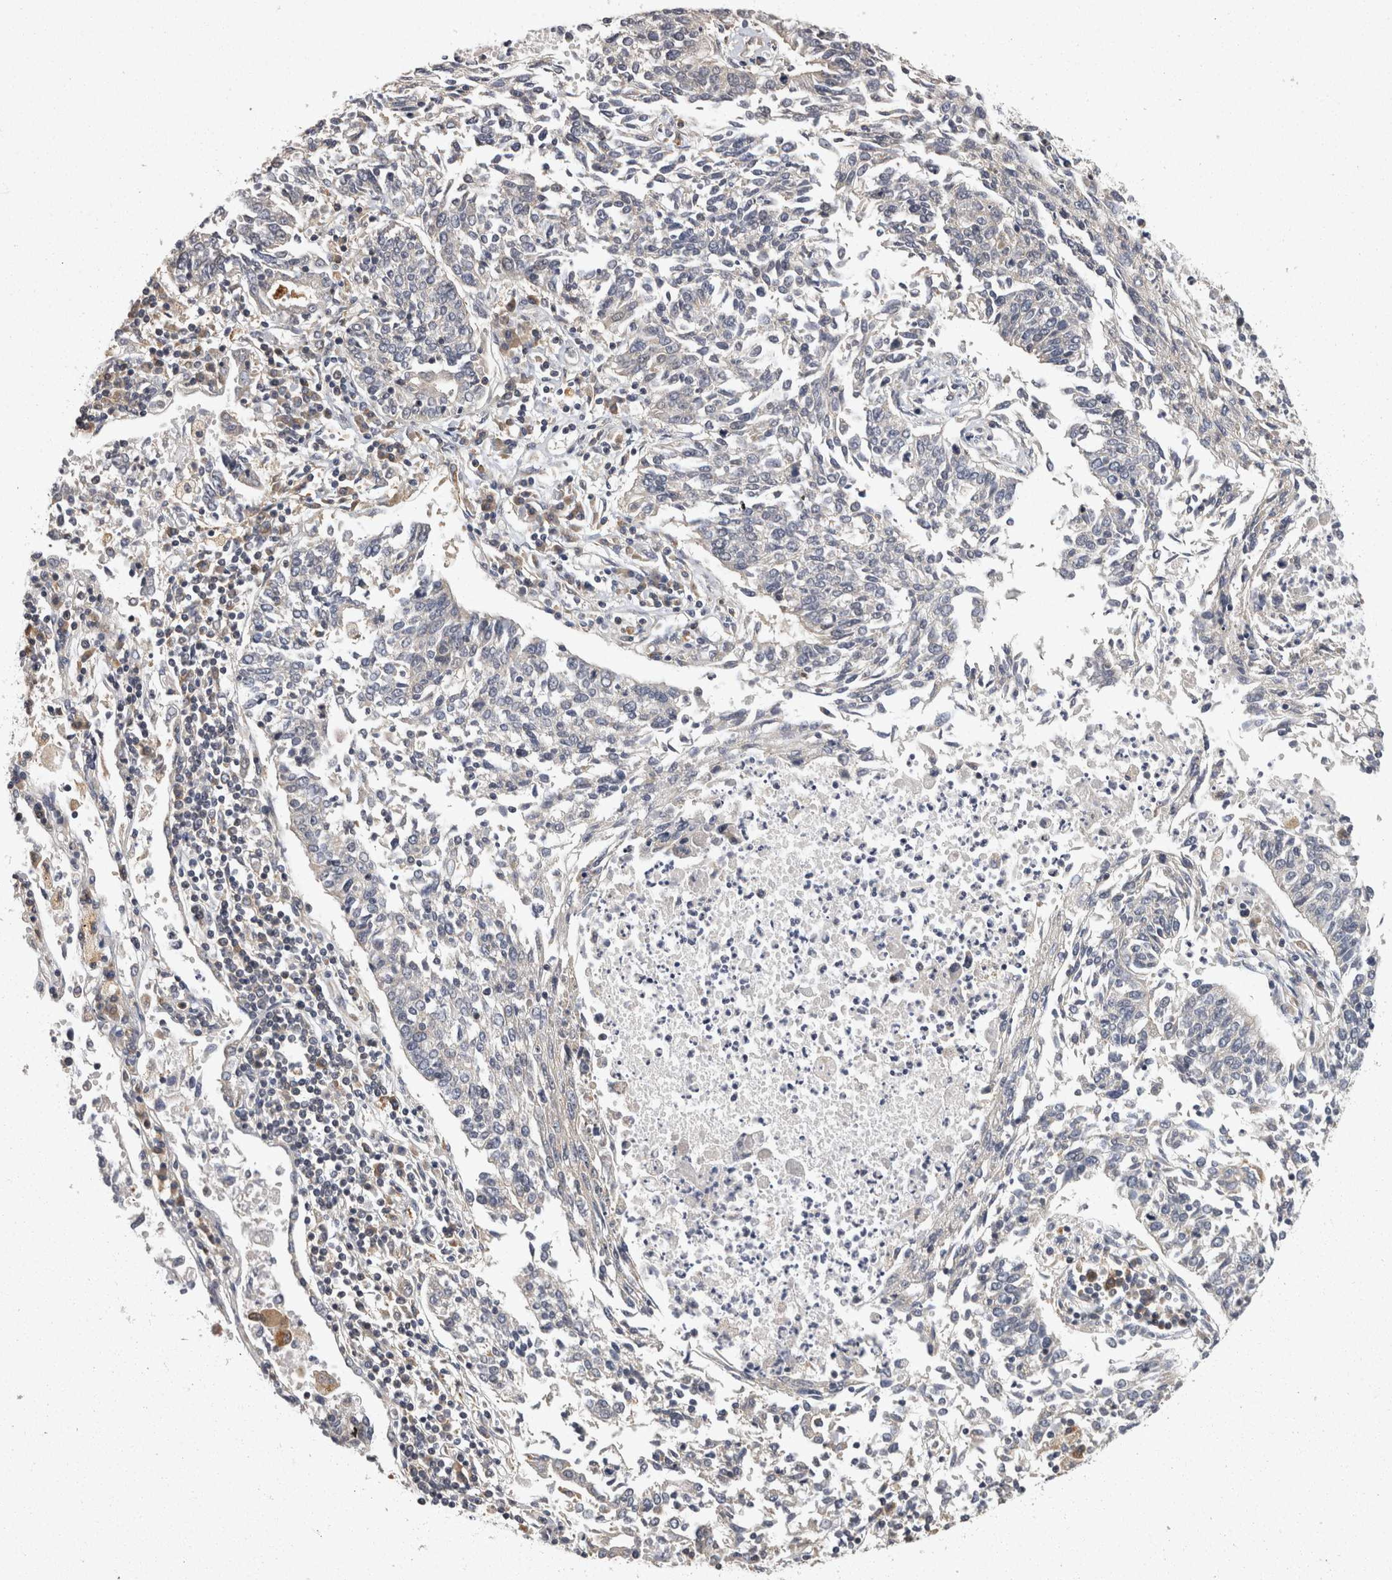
{"staining": {"intensity": "negative", "quantity": "none", "location": "none"}, "tissue": "lung cancer", "cell_type": "Tumor cells", "image_type": "cancer", "snomed": [{"axis": "morphology", "description": "Normal tissue, NOS"}, {"axis": "morphology", "description": "Squamous cell carcinoma, NOS"}, {"axis": "topography", "description": "Cartilage tissue"}, {"axis": "topography", "description": "Lung"}, {"axis": "topography", "description": "Peripheral nerve tissue"}], "caption": "Immunohistochemistry micrograph of human lung squamous cell carcinoma stained for a protein (brown), which shows no positivity in tumor cells.", "gene": "ACAT2", "patient": {"sex": "female", "age": 49}}